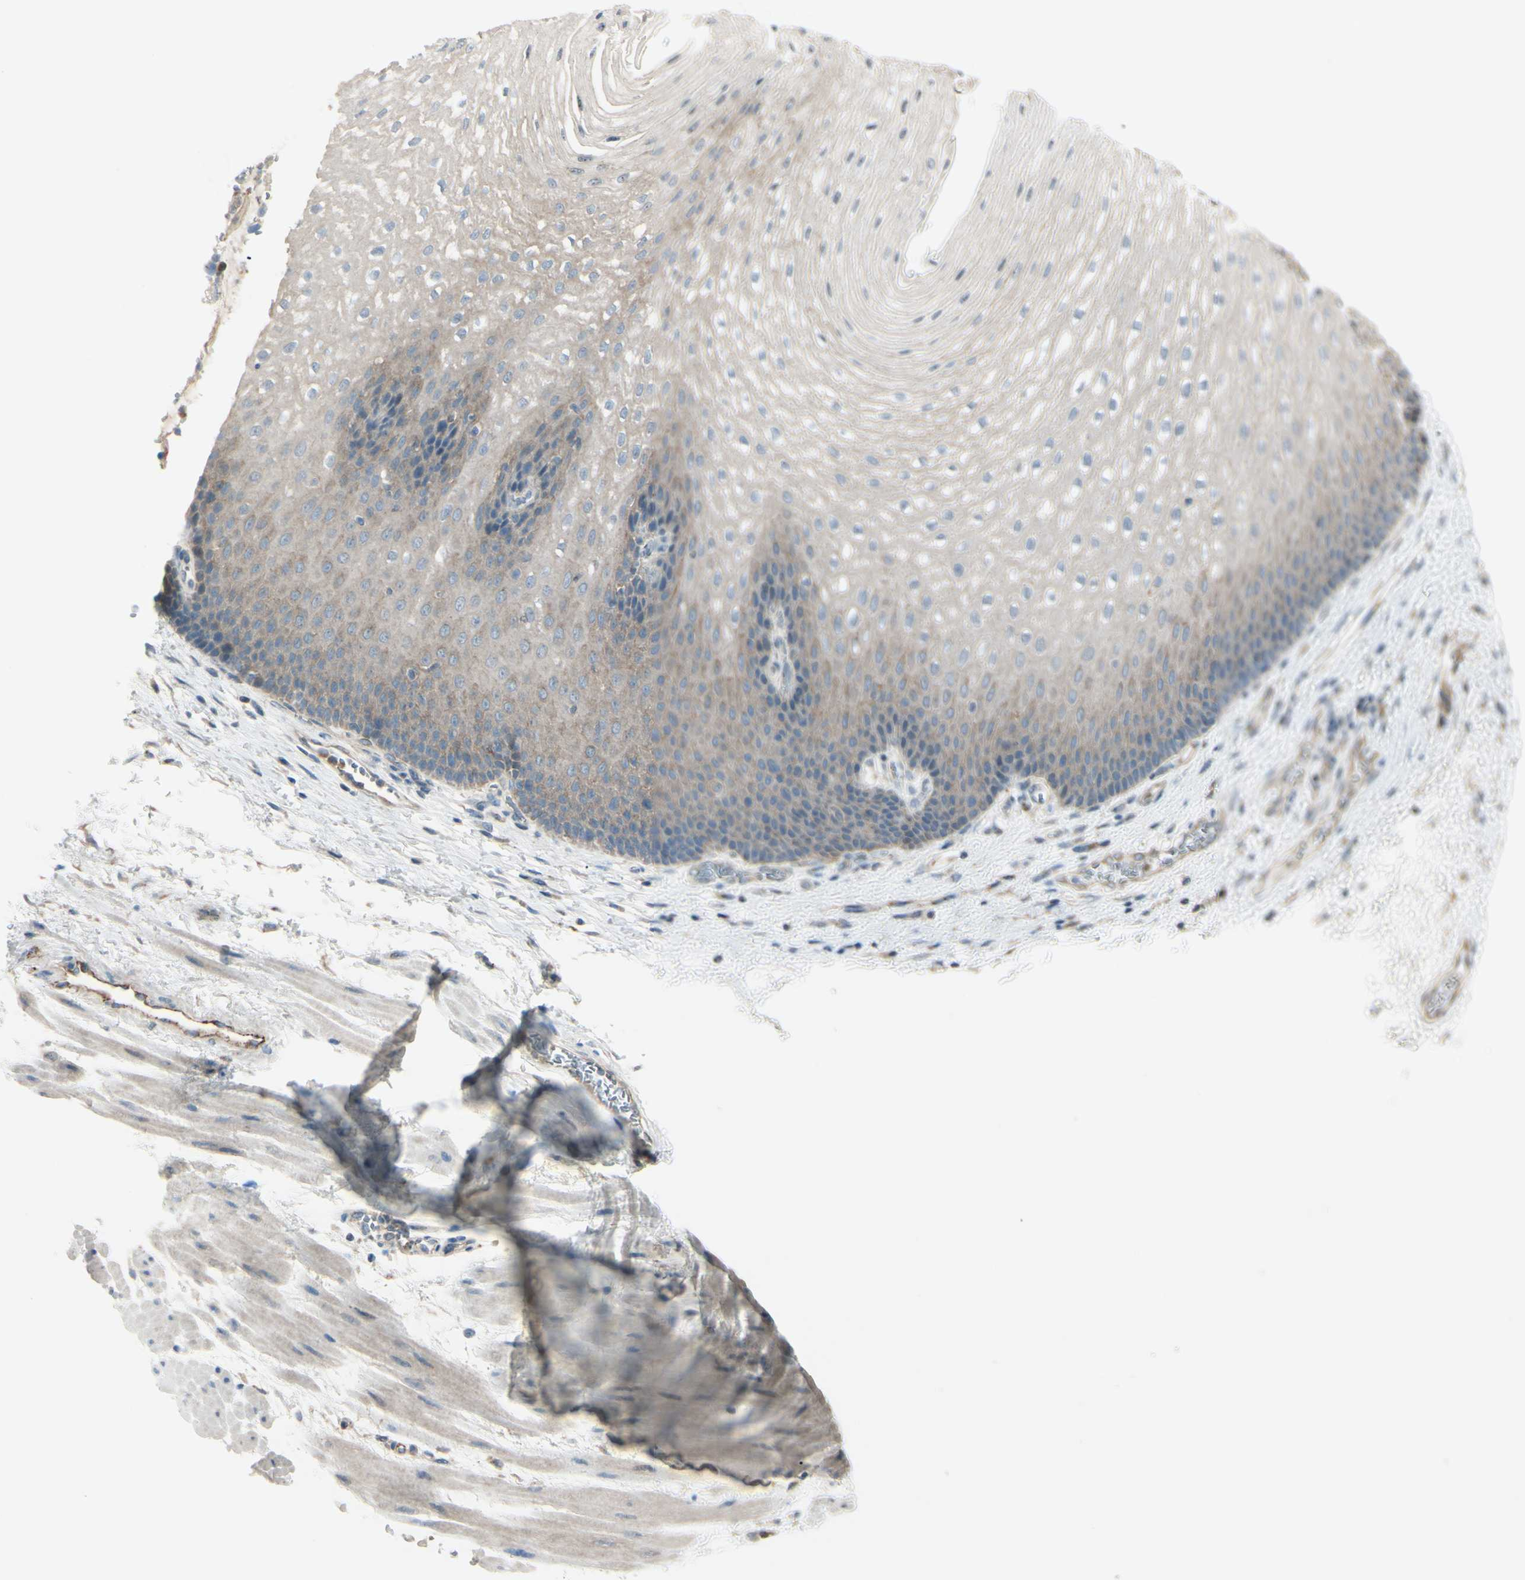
{"staining": {"intensity": "weak", "quantity": "25%-75%", "location": "cytoplasmic/membranous"}, "tissue": "esophagus", "cell_type": "Squamous epithelial cells", "image_type": "normal", "snomed": [{"axis": "morphology", "description": "Normal tissue, NOS"}, {"axis": "topography", "description": "Esophagus"}], "caption": "Brown immunohistochemical staining in benign human esophagus exhibits weak cytoplasmic/membranous staining in approximately 25%-75% of squamous epithelial cells.", "gene": "LMTK2", "patient": {"sex": "male", "age": 48}}